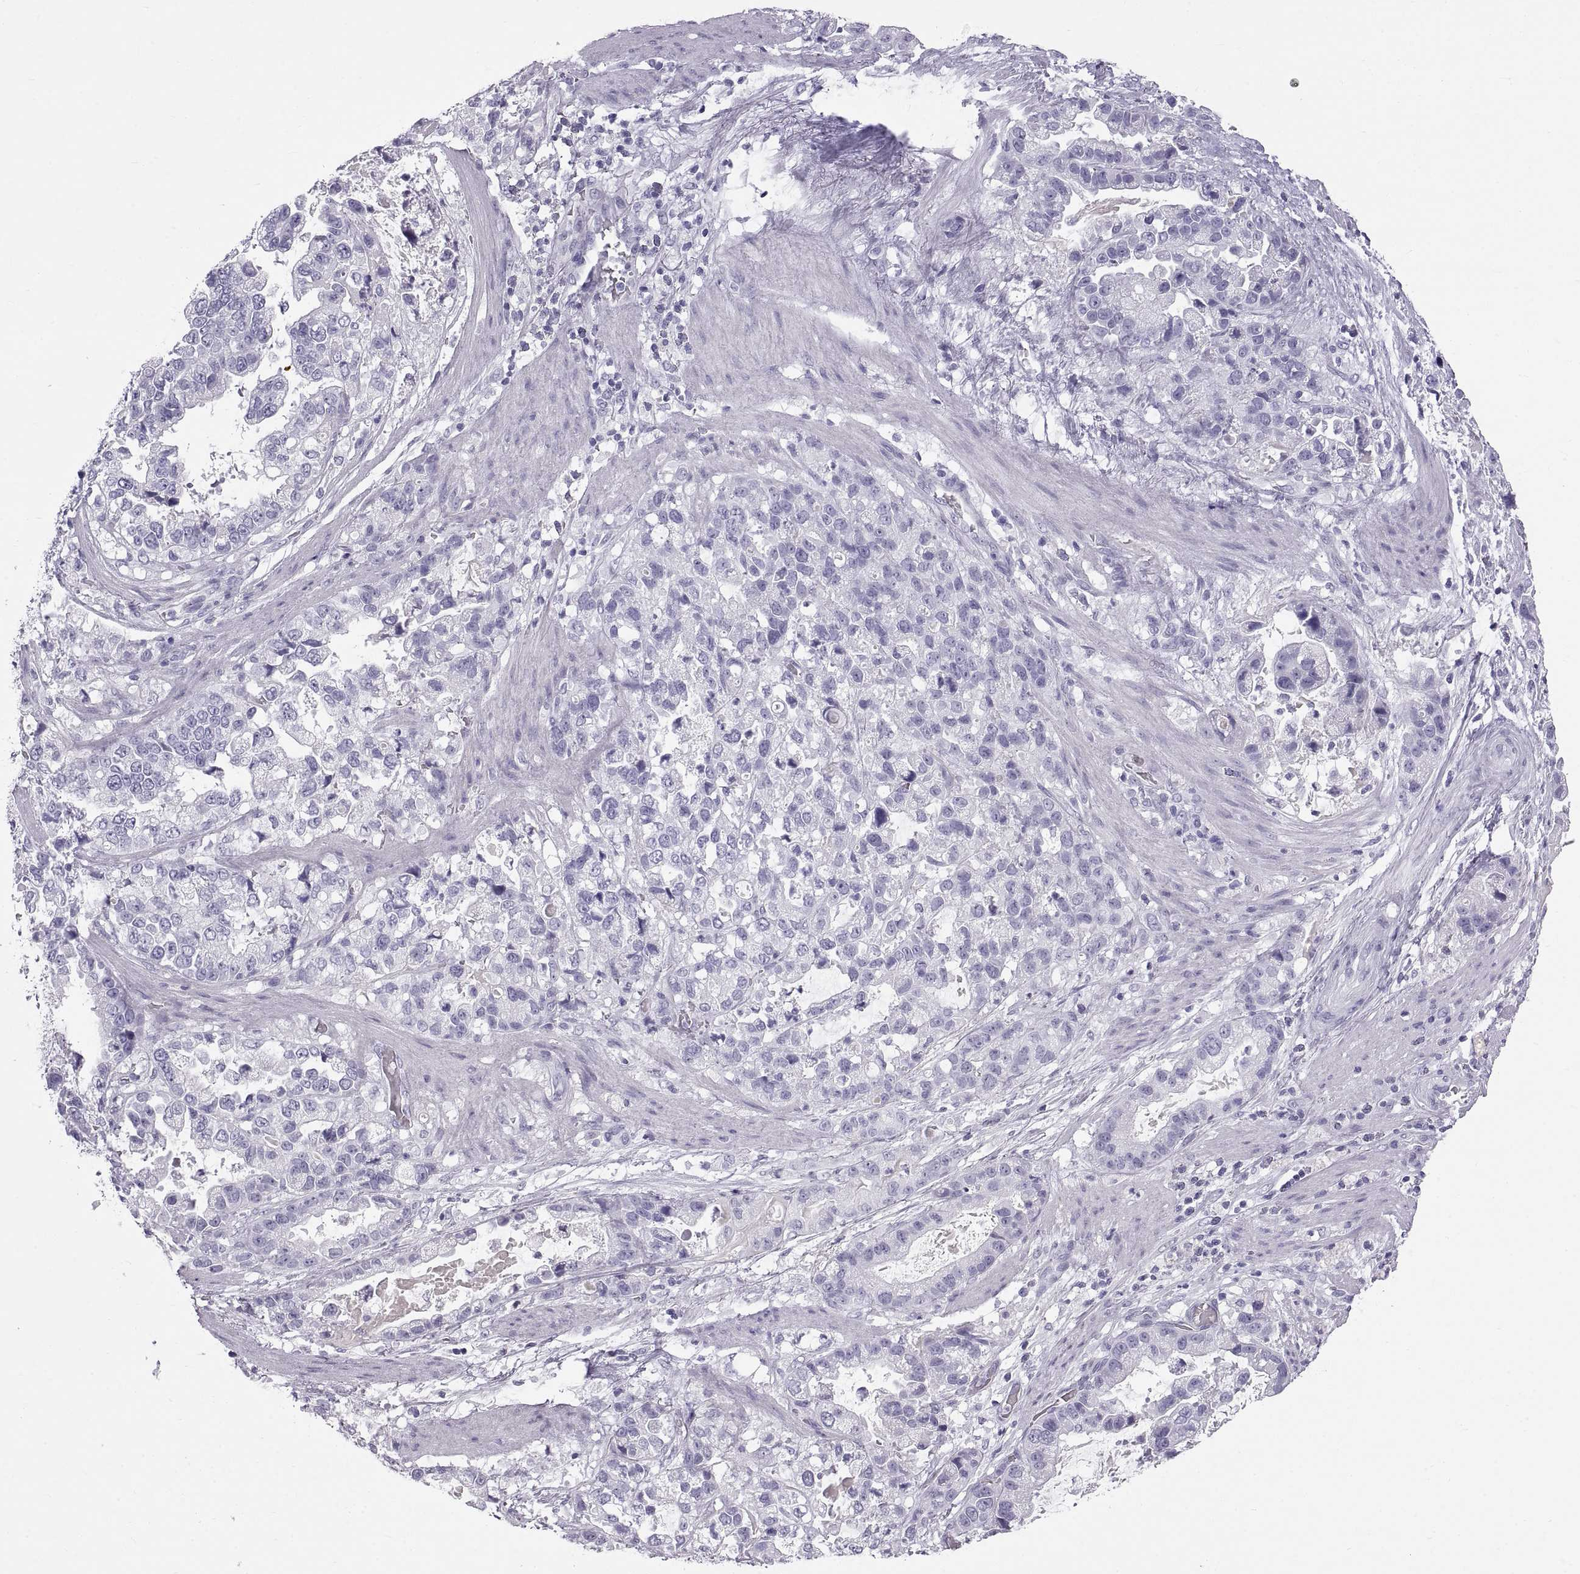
{"staining": {"intensity": "negative", "quantity": "none", "location": "none"}, "tissue": "stomach cancer", "cell_type": "Tumor cells", "image_type": "cancer", "snomed": [{"axis": "morphology", "description": "Adenocarcinoma, NOS"}, {"axis": "topography", "description": "Stomach"}], "caption": "IHC image of neoplastic tissue: stomach cancer (adenocarcinoma) stained with DAB (3,3'-diaminobenzidine) reveals no significant protein staining in tumor cells. (IHC, brightfield microscopy, high magnification).", "gene": "WFDC8", "patient": {"sex": "male", "age": 59}}